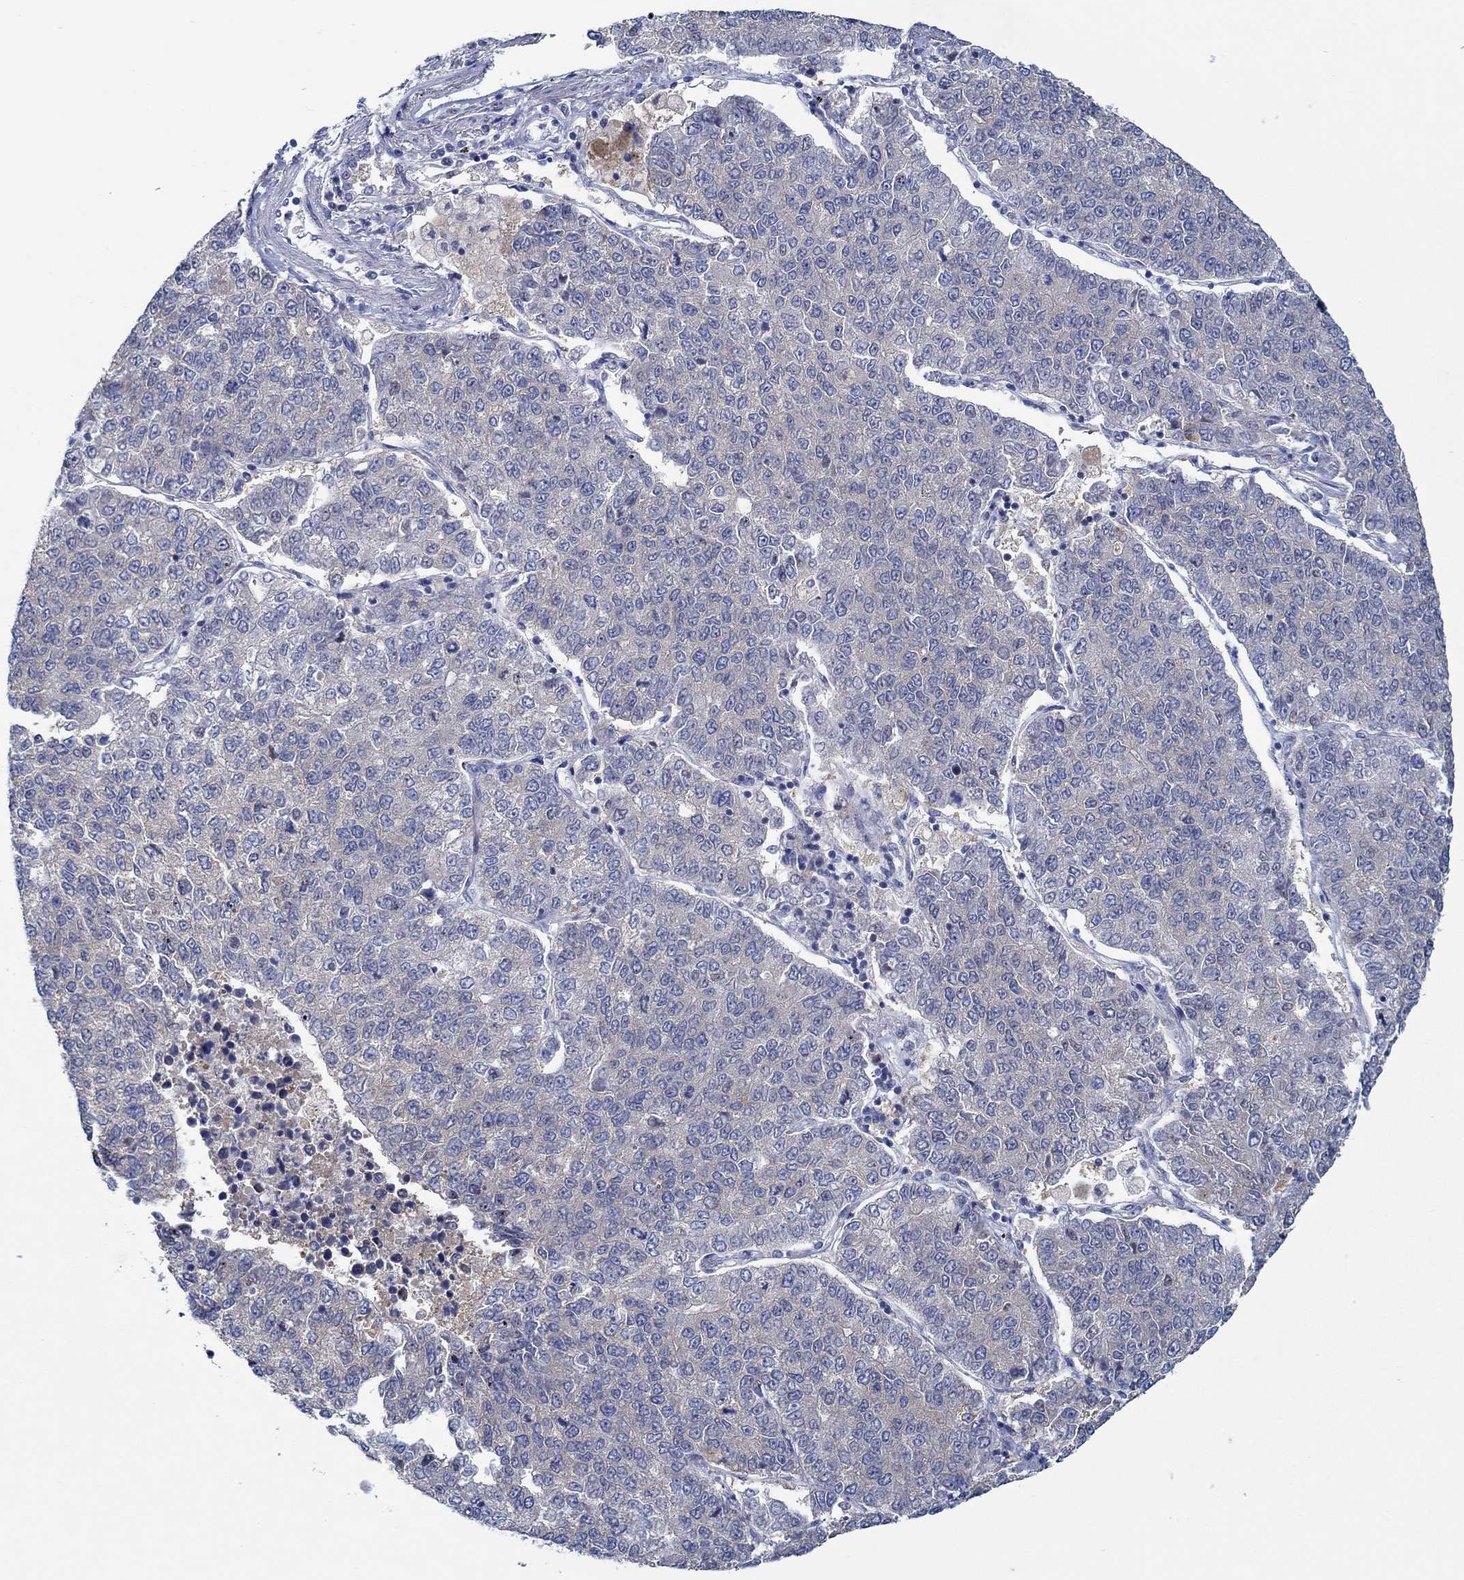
{"staining": {"intensity": "negative", "quantity": "none", "location": "none"}, "tissue": "lung cancer", "cell_type": "Tumor cells", "image_type": "cancer", "snomed": [{"axis": "morphology", "description": "Adenocarcinoma, NOS"}, {"axis": "topography", "description": "Lung"}], "caption": "Immunohistochemical staining of adenocarcinoma (lung) demonstrates no significant staining in tumor cells.", "gene": "SLC27A3", "patient": {"sex": "male", "age": 49}}